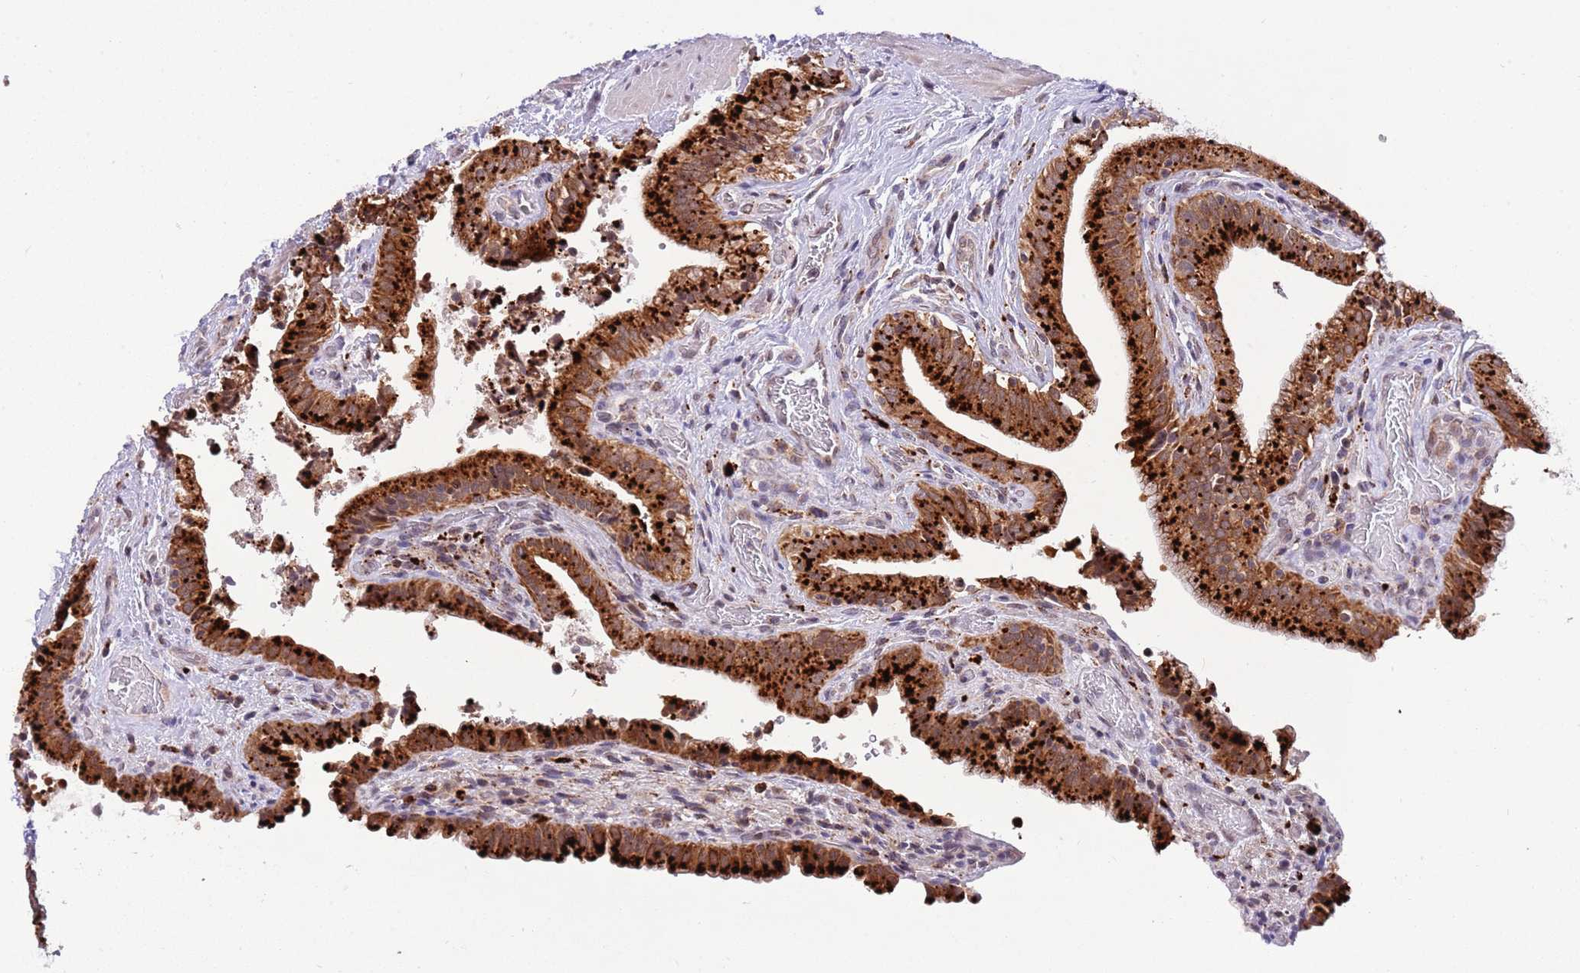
{"staining": {"intensity": "strong", "quantity": ">75%", "location": "cytoplasmic/membranous"}, "tissue": "gallbladder", "cell_type": "Glandular cells", "image_type": "normal", "snomed": [{"axis": "morphology", "description": "Normal tissue, NOS"}, {"axis": "topography", "description": "Gallbladder"}], "caption": "Immunohistochemistry (IHC) histopathology image of normal gallbladder: gallbladder stained using immunohistochemistry shows high levels of strong protein expression localized specifically in the cytoplasmic/membranous of glandular cells, appearing as a cytoplasmic/membranous brown color.", "gene": "TRIM27", "patient": {"sex": "male", "age": 24}}